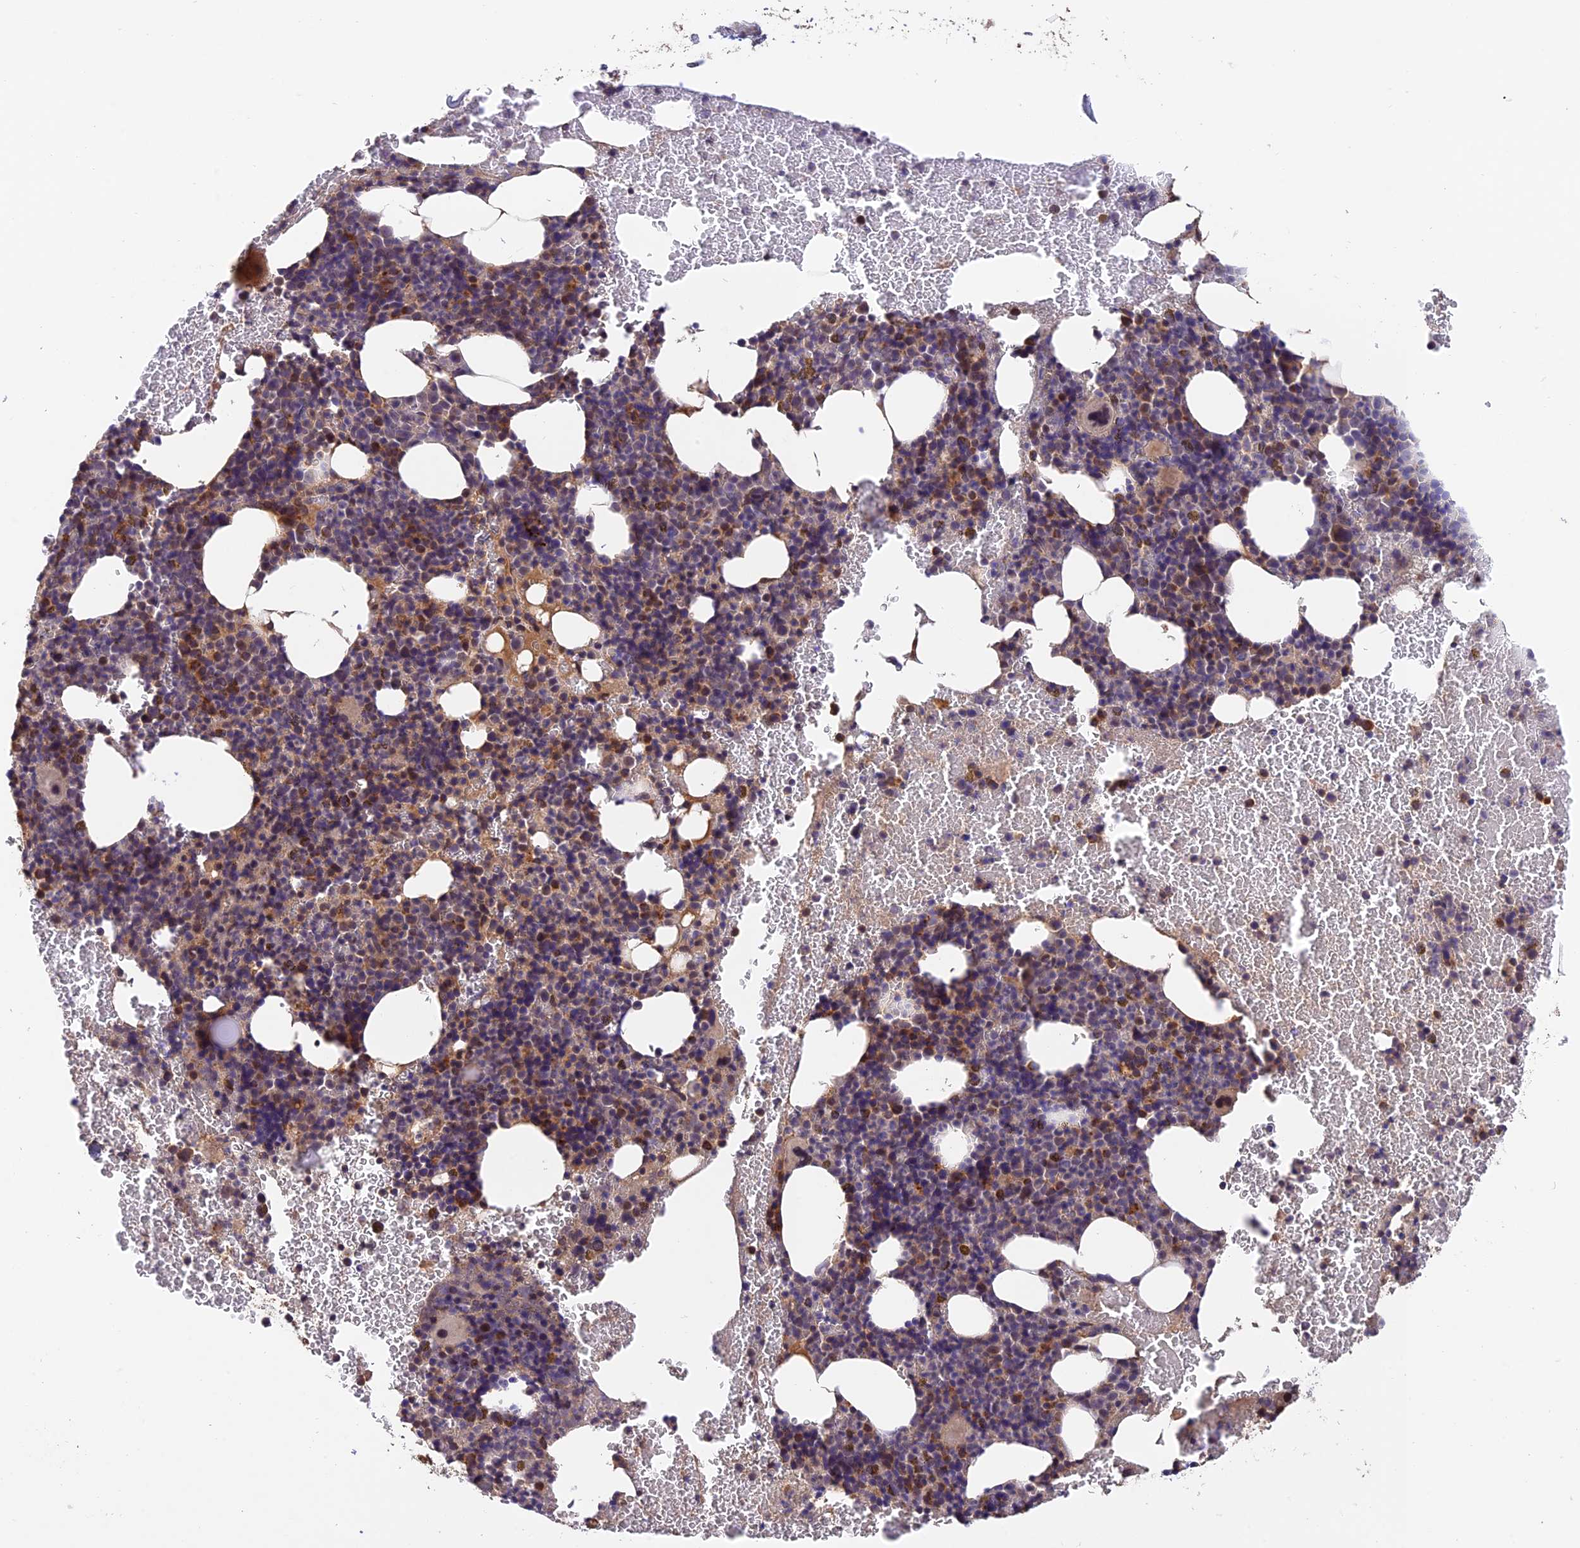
{"staining": {"intensity": "moderate", "quantity": "<25%", "location": "cytoplasmic/membranous"}, "tissue": "bone marrow", "cell_type": "Hematopoietic cells", "image_type": "normal", "snomed": [{"axis": "morphology", "description": "Normal tissue, NOS"}, {"axis": "topography", "description": "Bone marrow"}], "caption": "About <25% of hematopoietic cells in benign bone marrow reveal moderate cytoplasmic/membranous protein staining as visualized by brown immunohistochemical staining.", "gene": "MNS1", "patient": {"sex": "female", "age": 48}}